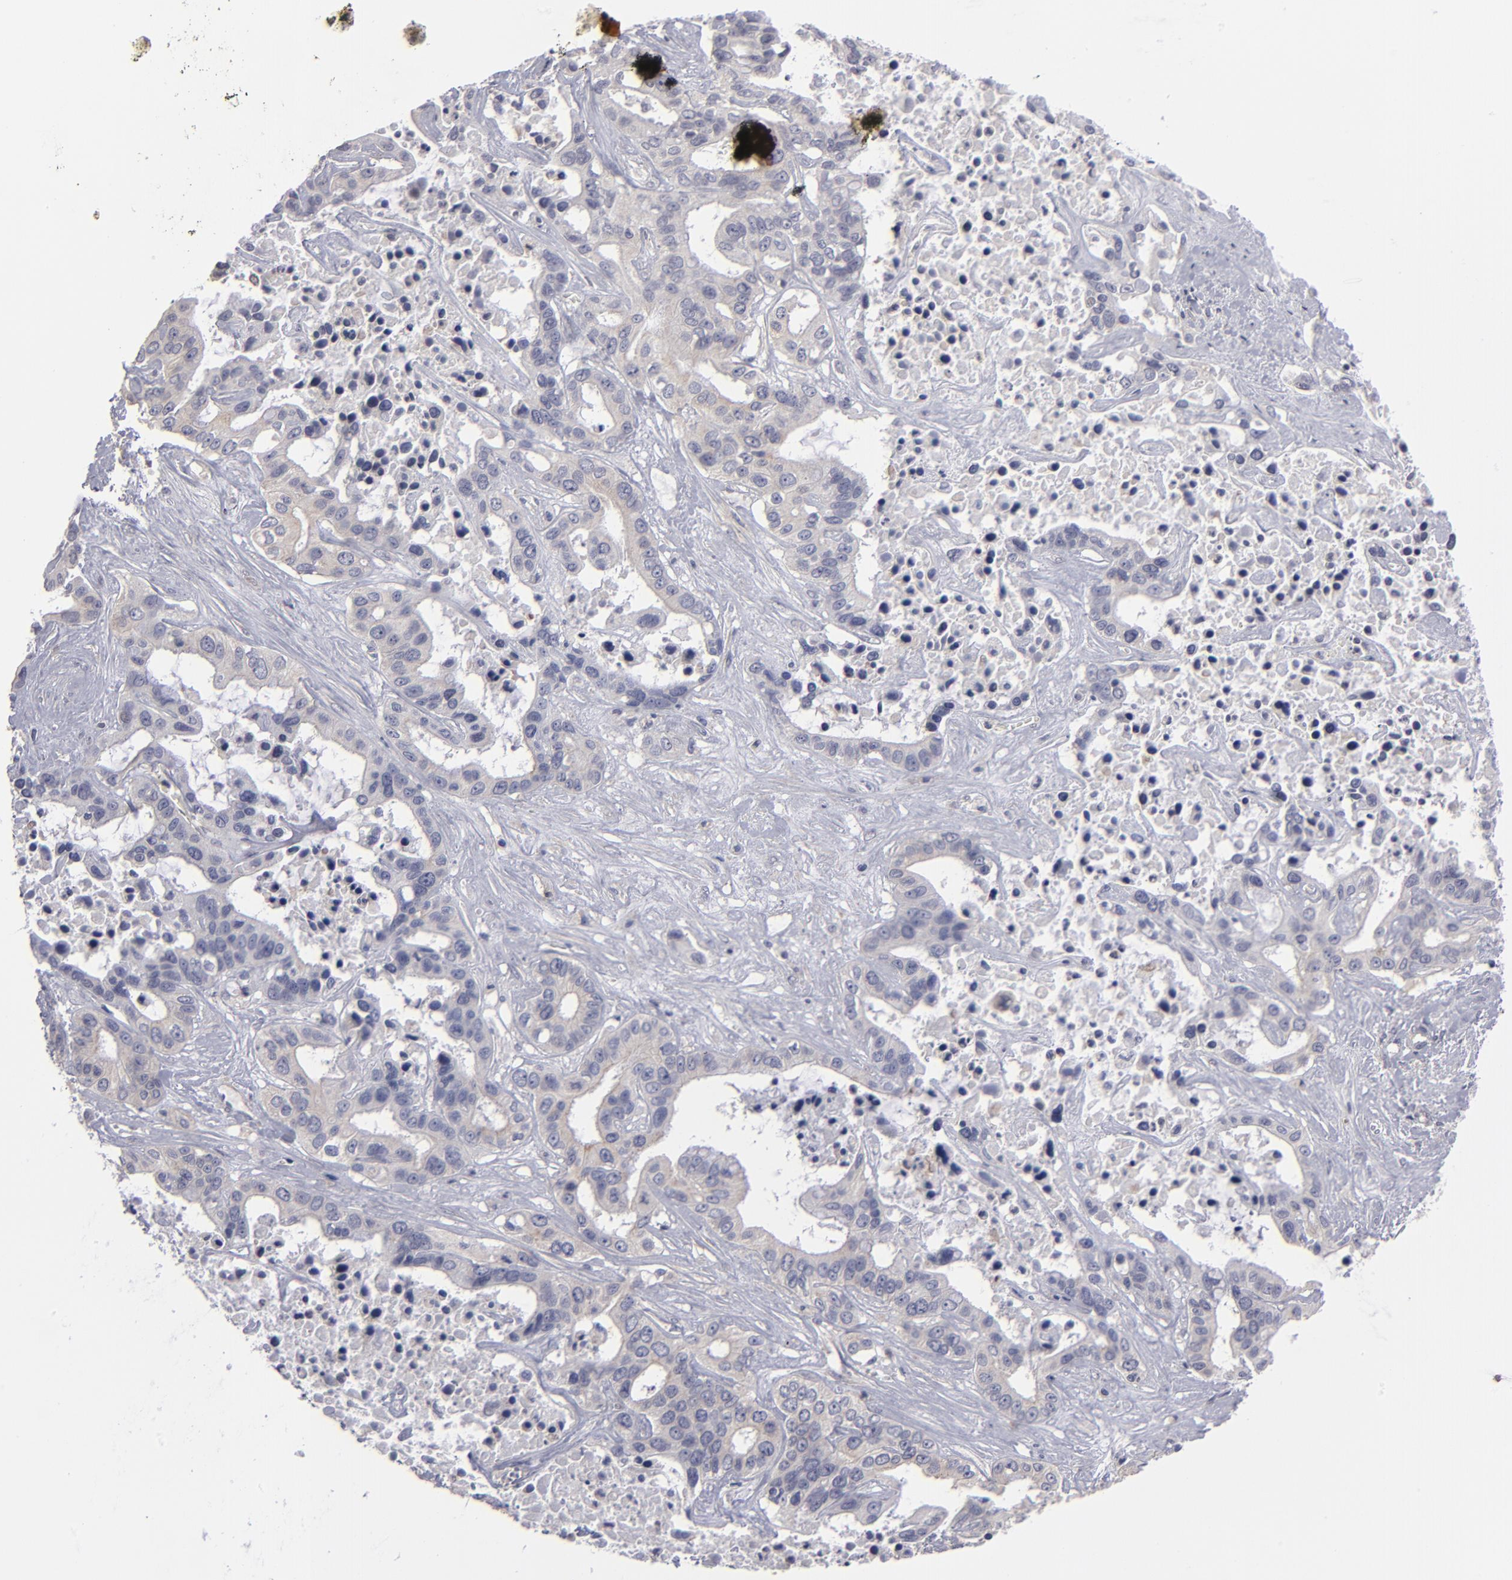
{"staining": {"intensity": "weak", "quantity": ">75%", "location": "cytoplasmic/membranous"}, "tissue": "liver cancer", "cell_type": "Tumor cells", "image_type": "cancer", "snomed": [{"axis": "morphology", "description": "Cholangiocarcinoma"}, {"axis": "topography", "description": "Liver"}], "caption": "A low amount of weak cytoplasmic/membranous staining is identified in approximately >75% of tumor cells in liver cancer tissue. (DAB IHC, brown staining for protein, blue staining for nuclei).", "gene": "CEP97", "patient": {"sex": "female", "age": 65}}